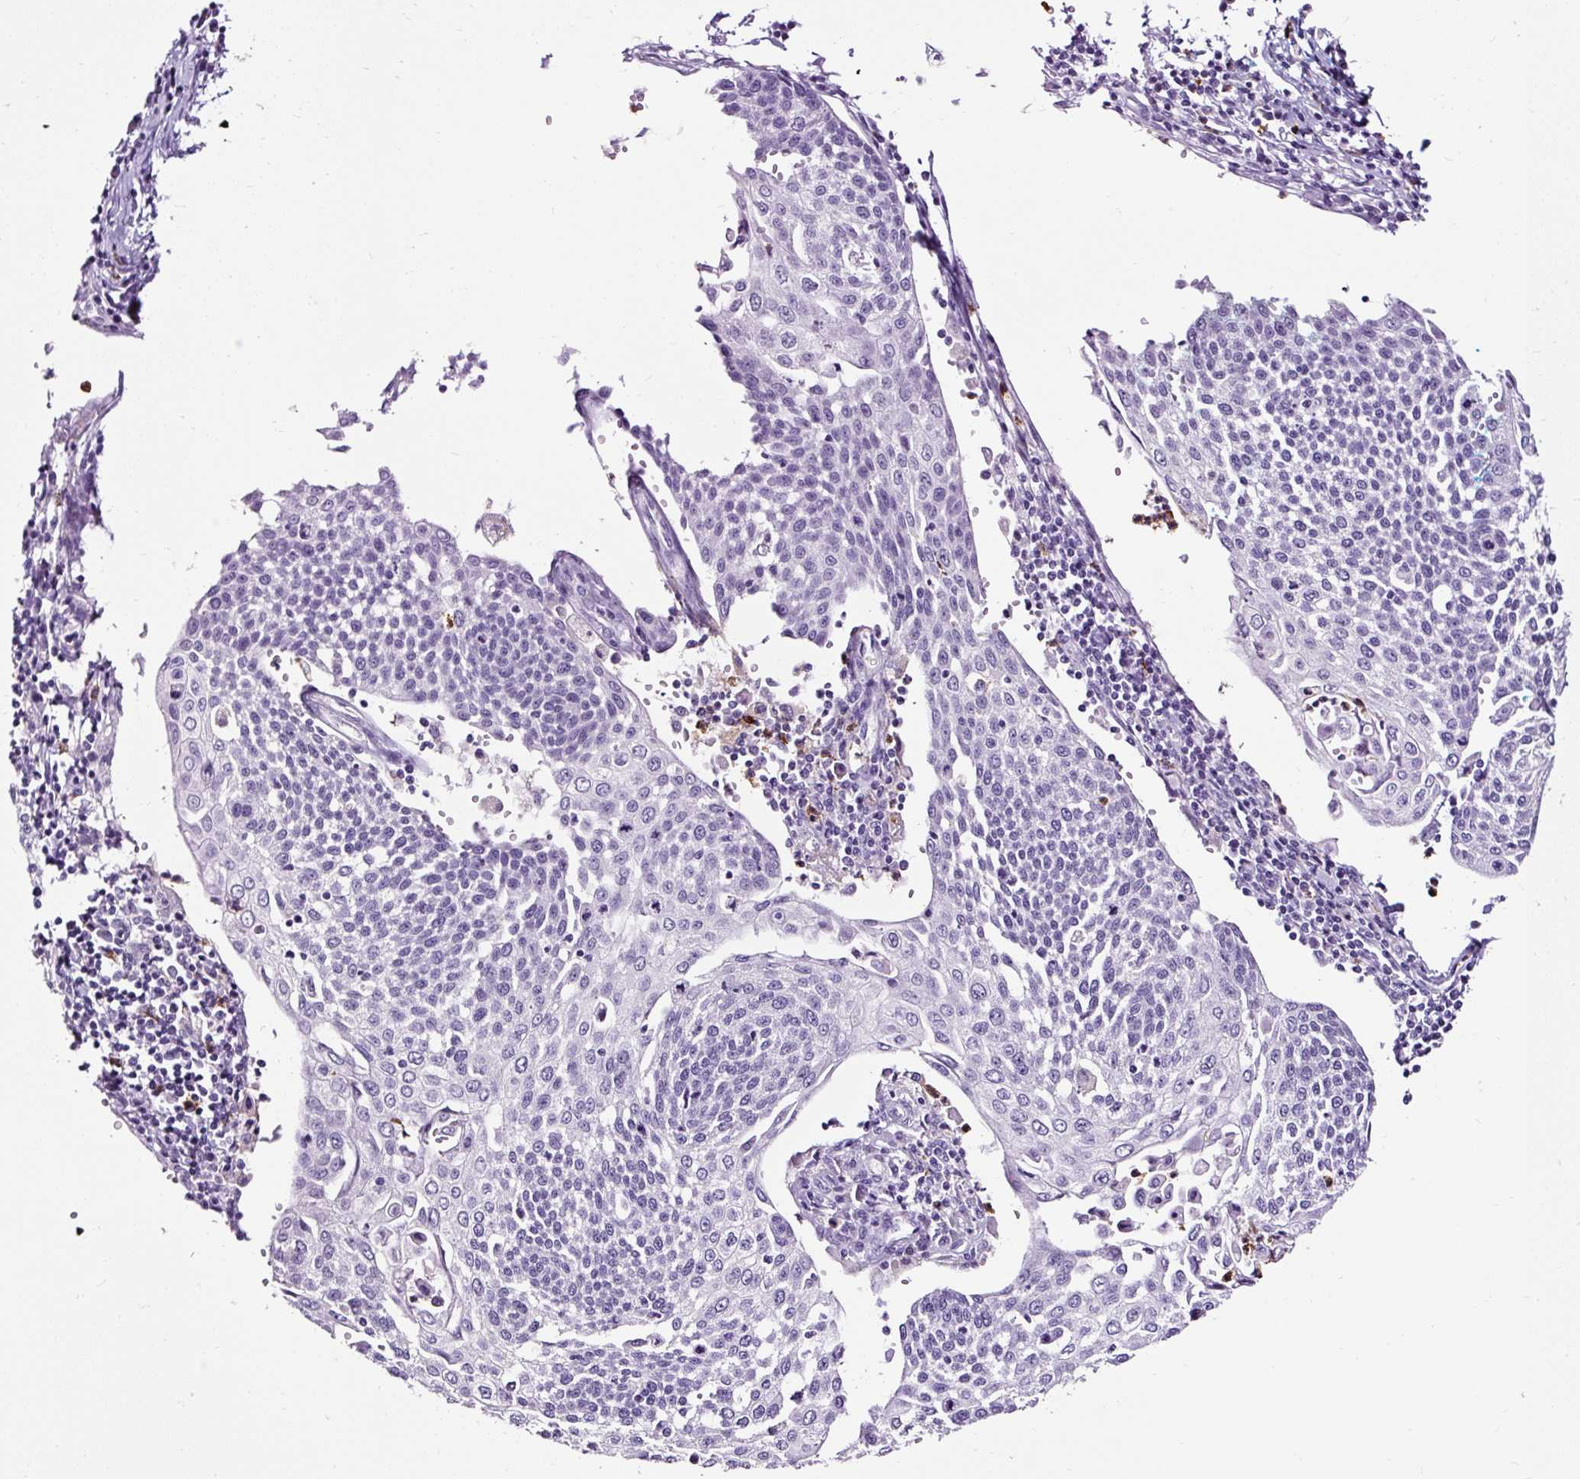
{"staining": {"intensity": "negative", "quantity": "none", "location": "none"}, "tissue": "cervical cancer", "cell_type": "Tumor cells", "image_type": "cancer", "snomed": [{"axis": "morphology", "description": "Squamous cell carcinoma, NOS"}, {"axis": "topography", "description": "Cervix"}], "caption": "Micrograph shows no significant protein staining in tumor cells of squamous cell carcinoma (cervical).", "gene": "SLC7A8", "patient": {"sex": "female", "age": 34}}